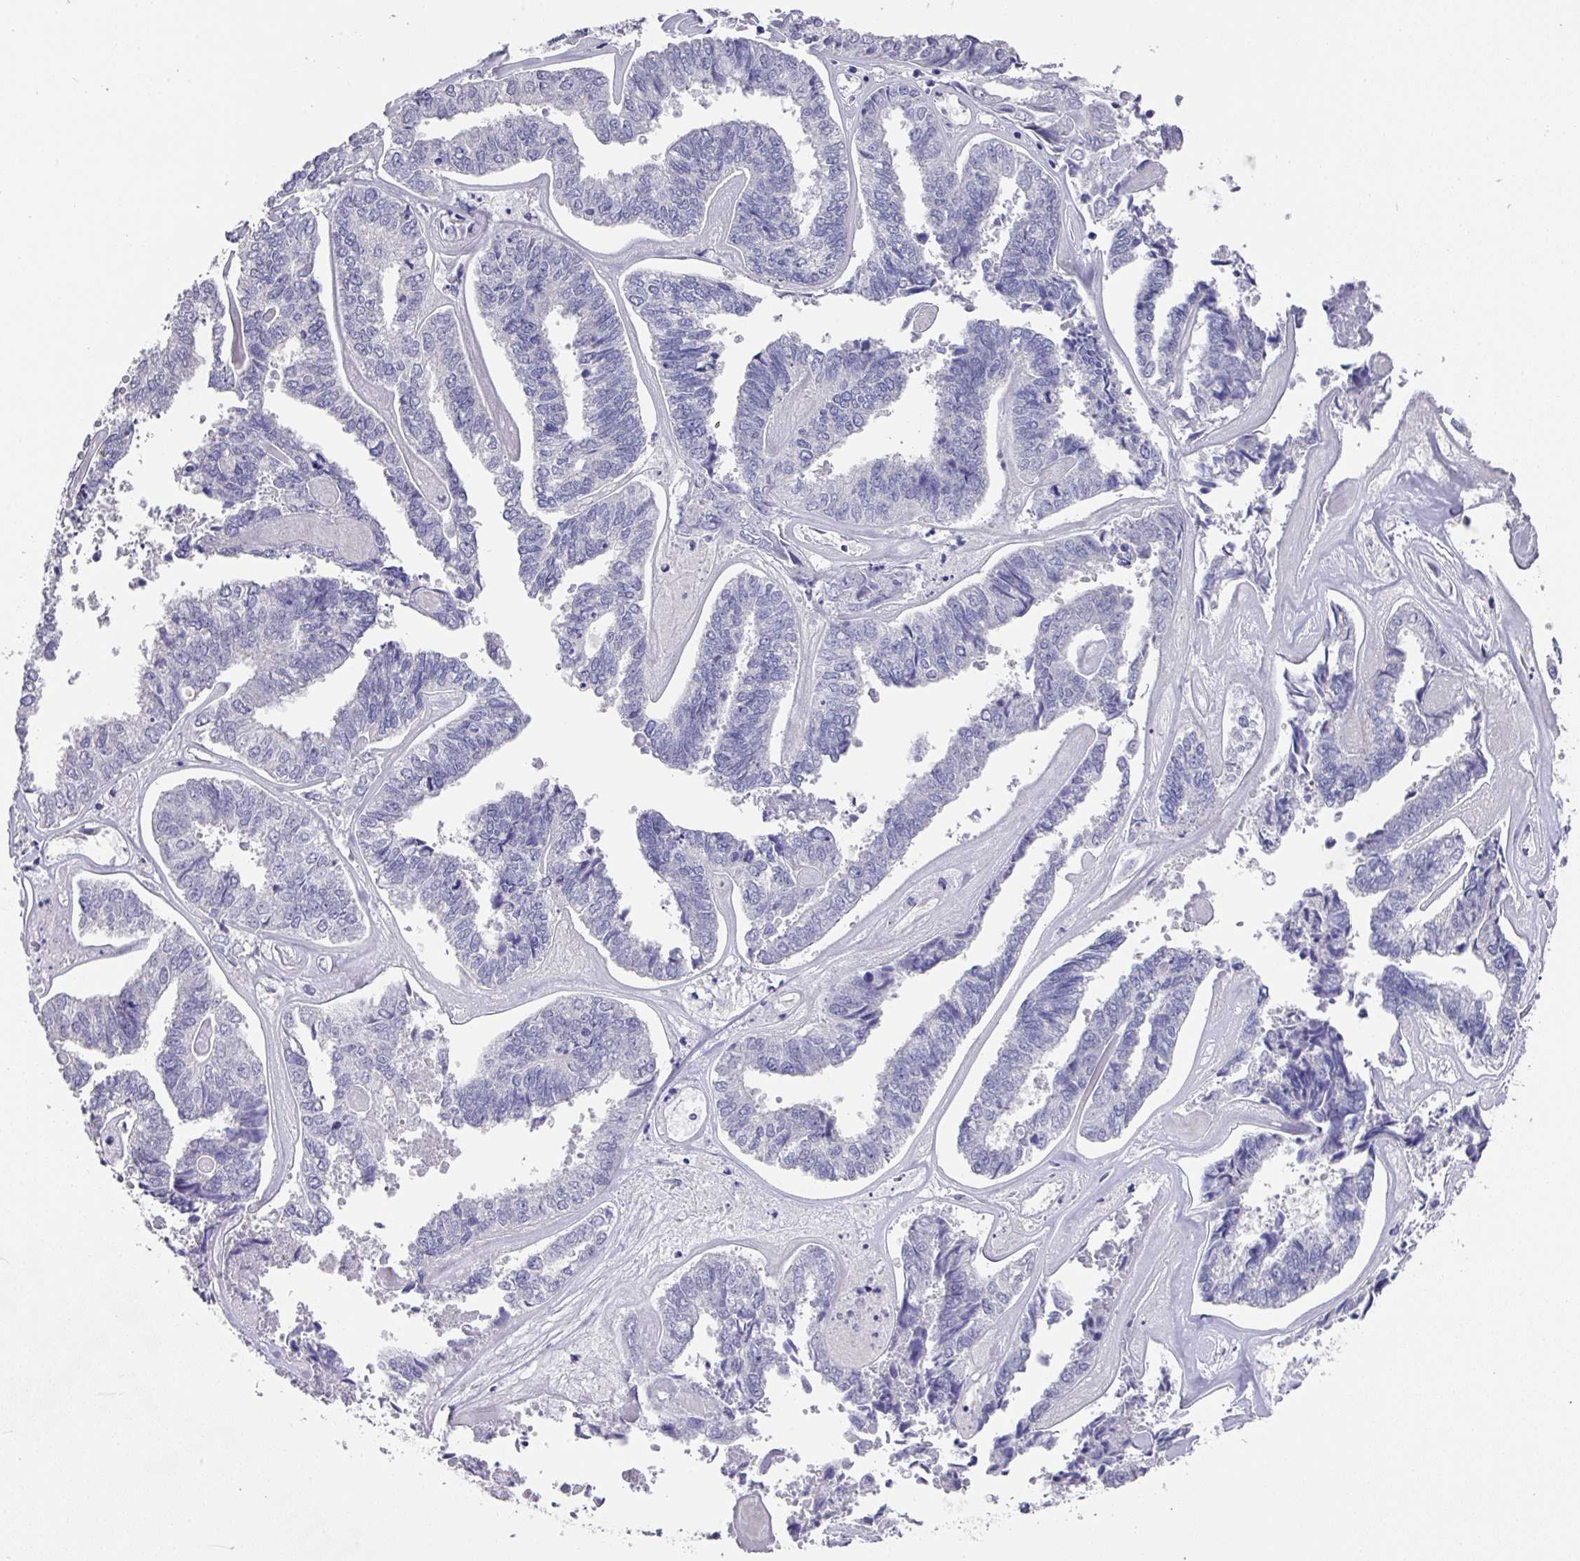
{"staining": {"intensity": "negative", "quantity": "none", "location": "none"}, "tissue": "endometrial cancer", "cell_type": "Tumor cells", "image_type": "cancer", "snomed": [{"axis": "morphology", "description": "Adenocarcinoma, NOS"}, {"axis": "topography", "description": "Endometrium"}], "caption": "Tumor cells show no significant staining in endometrial adenocarcinoma.", "gene": "DAZL", "patient": {"sex": "female", "age": 73}}